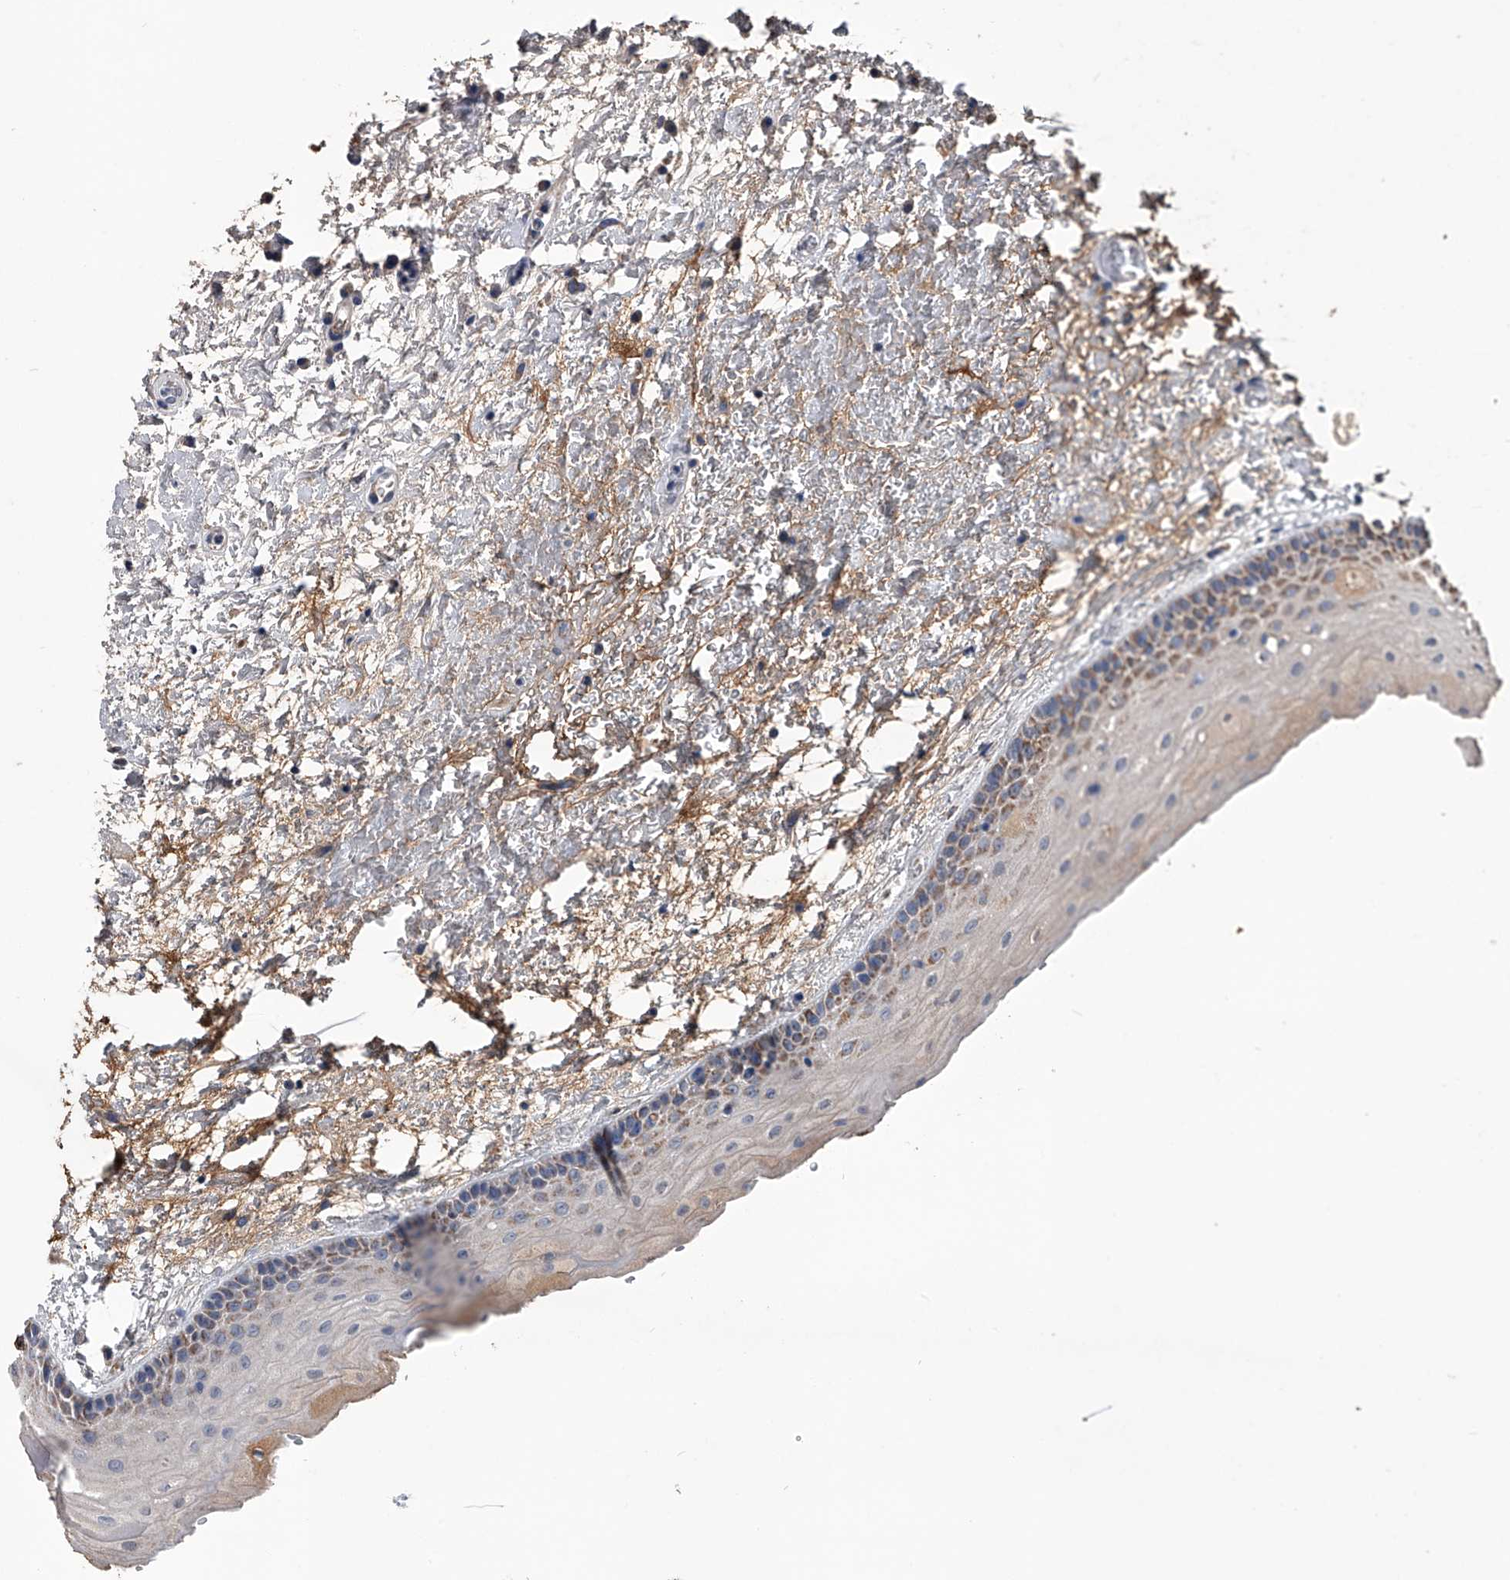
{"staining": {"intensity": "moderate", "quantity": "<25%", "location": "cytoplasmic/membranous"}, "tissue": "oral mucosa", "cell_type": "Squamous epithelial cells", "image_type": "normal", "snomed": [{"axis": "morphology", "description": "Normal tissue, NOS"}, {"axis": "topography", "description": "Oral tissue"}], "caption": "The micrograph reveals staining of unremarkable oral mucosa, revealing moderate cytoplasmic/membranous protein positivity (brown color) within squamous epithelial cells. The protein of interest is stained brown, and the nuclei are stained in blue (DAB (3,3'-diaminobenzidine) IHC with brightfield microscopy, high magnification).", "gene": "OAT", "patient": {"sex": "female", "age": 76}}